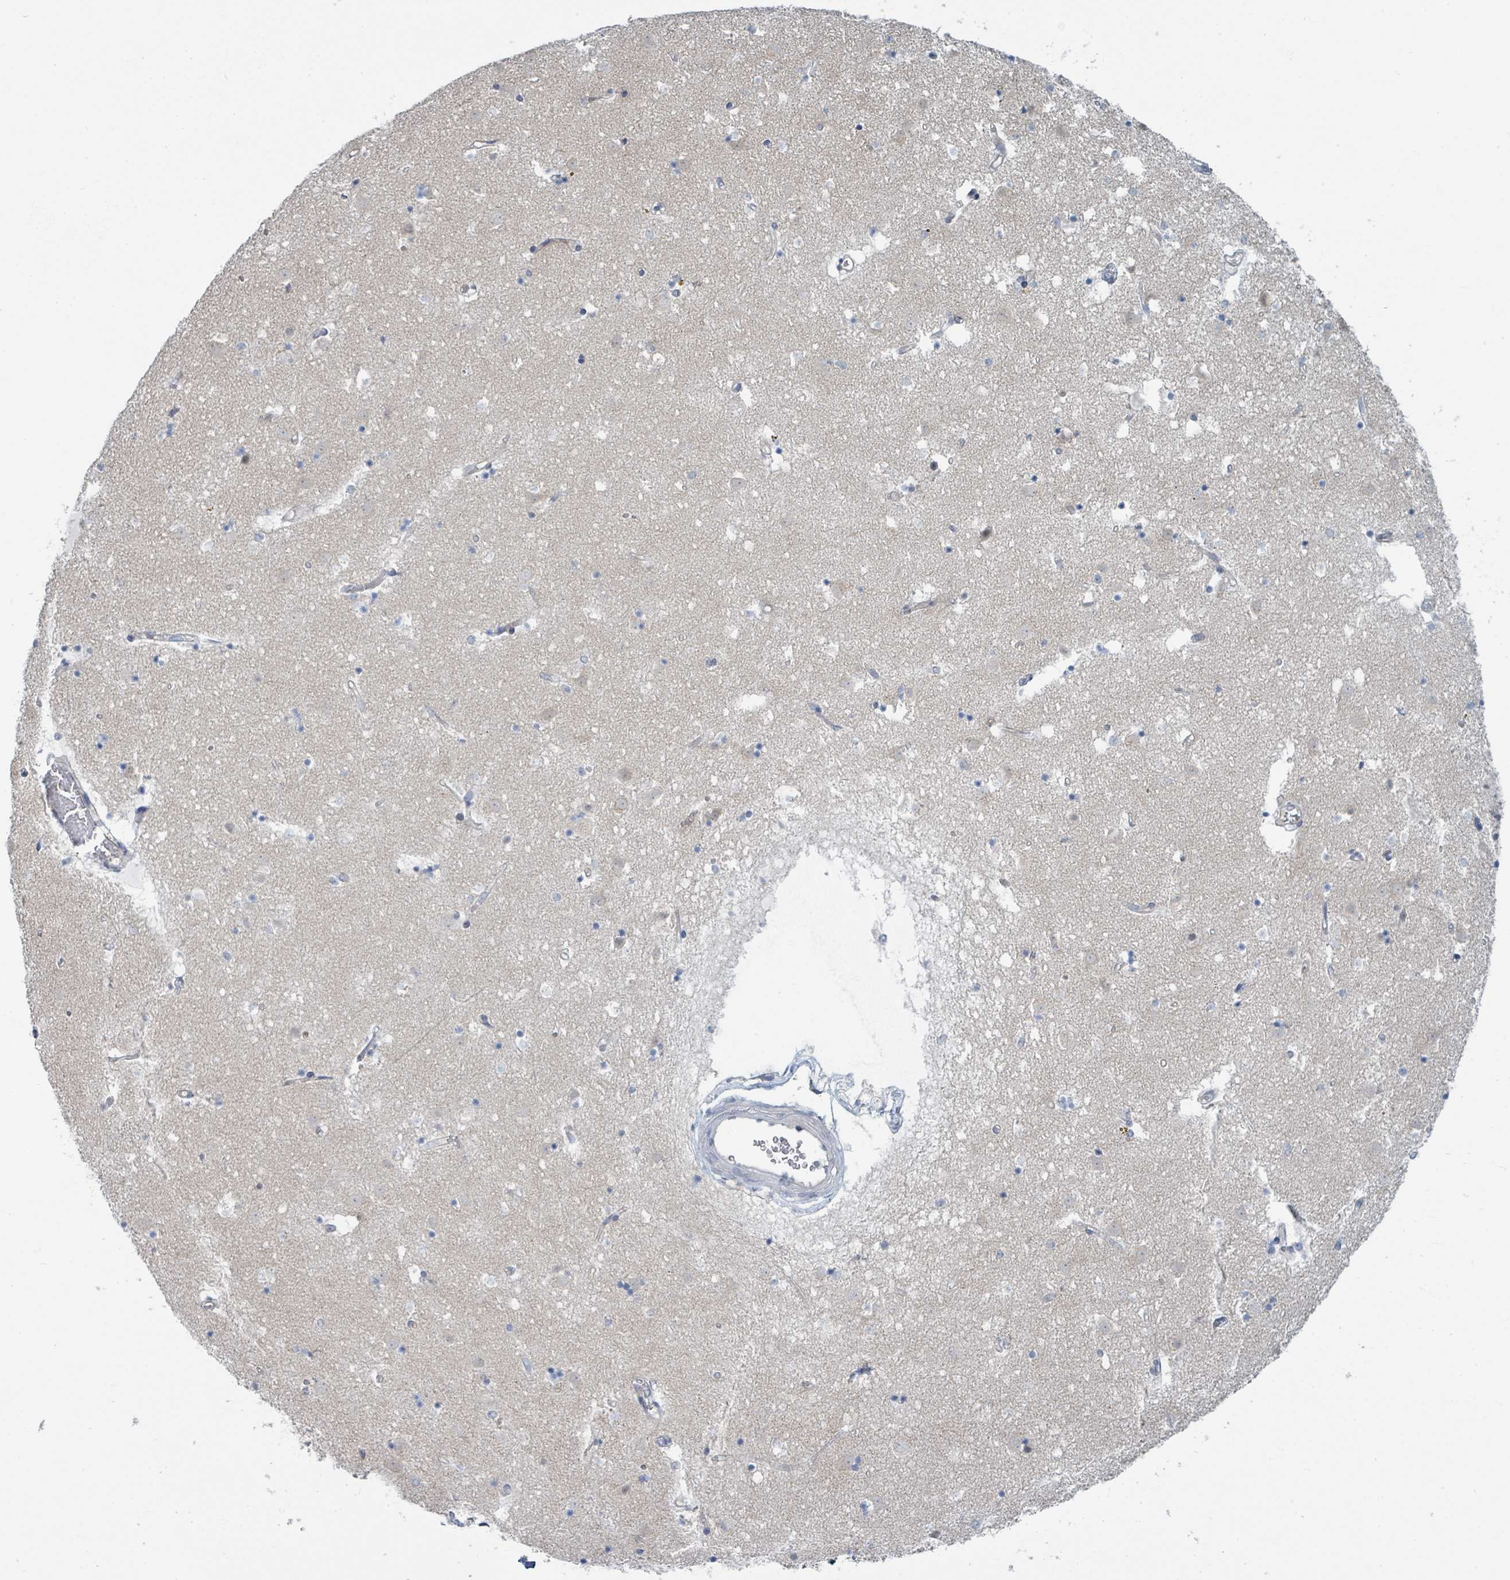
{"staining": {"intensity": "negative", "quantity": "none", "location": "none"}, "tissue": "caudate", "cell_type": "Glial cells", "image_type": "normal", "snomed": [{"axis": "morphology", "description": "Normal tissue, NOS"}, {"axis": "topography", "description": "Lateral ventricle wall"}], "caption": "This is an IHC image of normal caudate. There is no staining in glial cells.", "gene": "ANKRD55", "patient": {"sex": "male", "age": 58}}